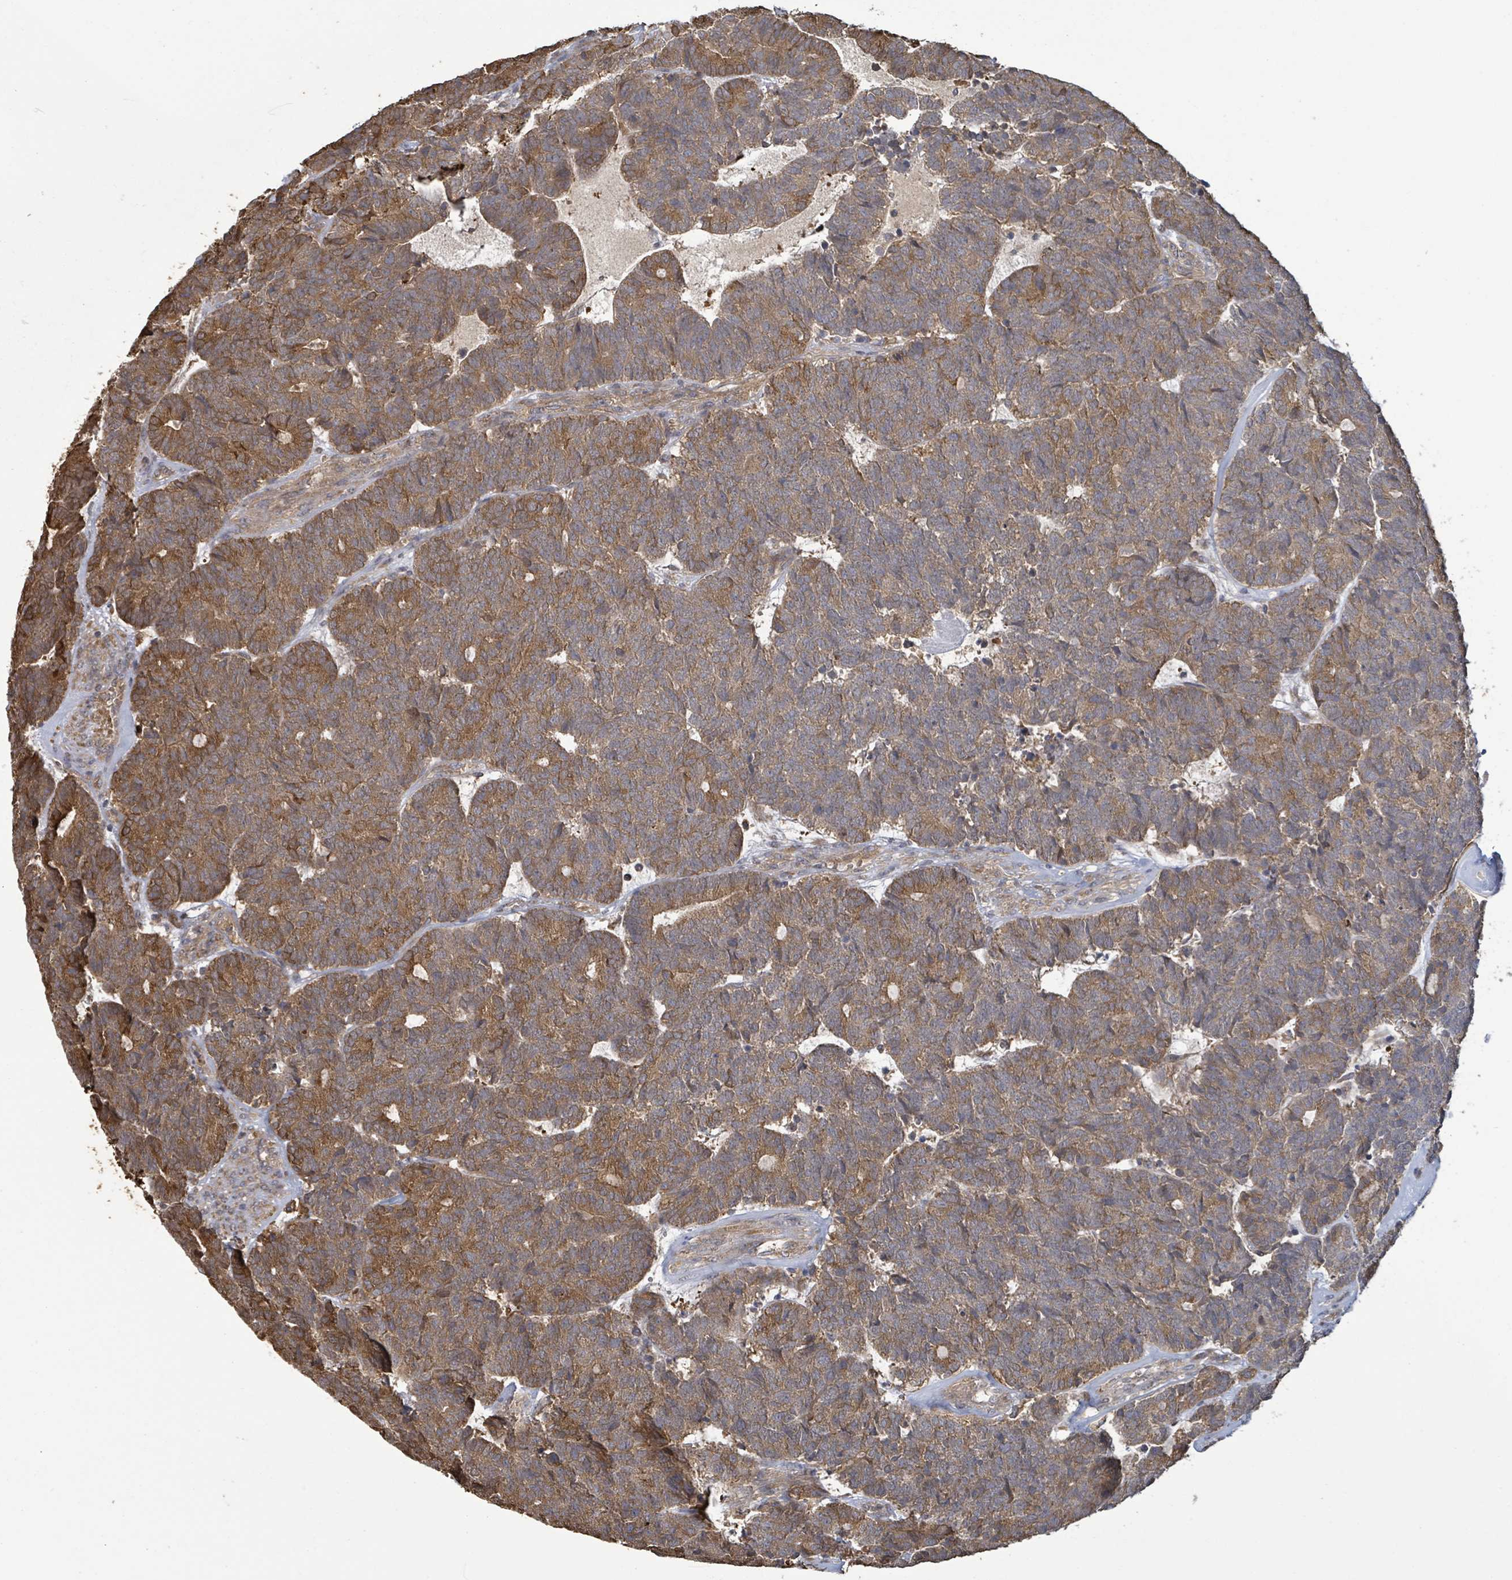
{"staining": {"intensity": "moderate", "quantity": ">75%", "location": "cytoplasmic/membranous"}, "tissue": "head and neck cancer", "cell_type": "Tumor cells", "image_type": "cancer", "snomed": [{"axis": "morphology", "description": "Adenocarcinoma, NOS"}, {"axis": "topography", "description": "Head-Neck"}], "caption": "Approximately >75% of tumor cells in human head and neck cancer (adenocarcinoma) show moderate cytoplasmic/membranous protein expression as visualized by brown immunohistochemical staining.", "gene": "MAP3K6", "patient": {"sex": "female", "age": 81}}